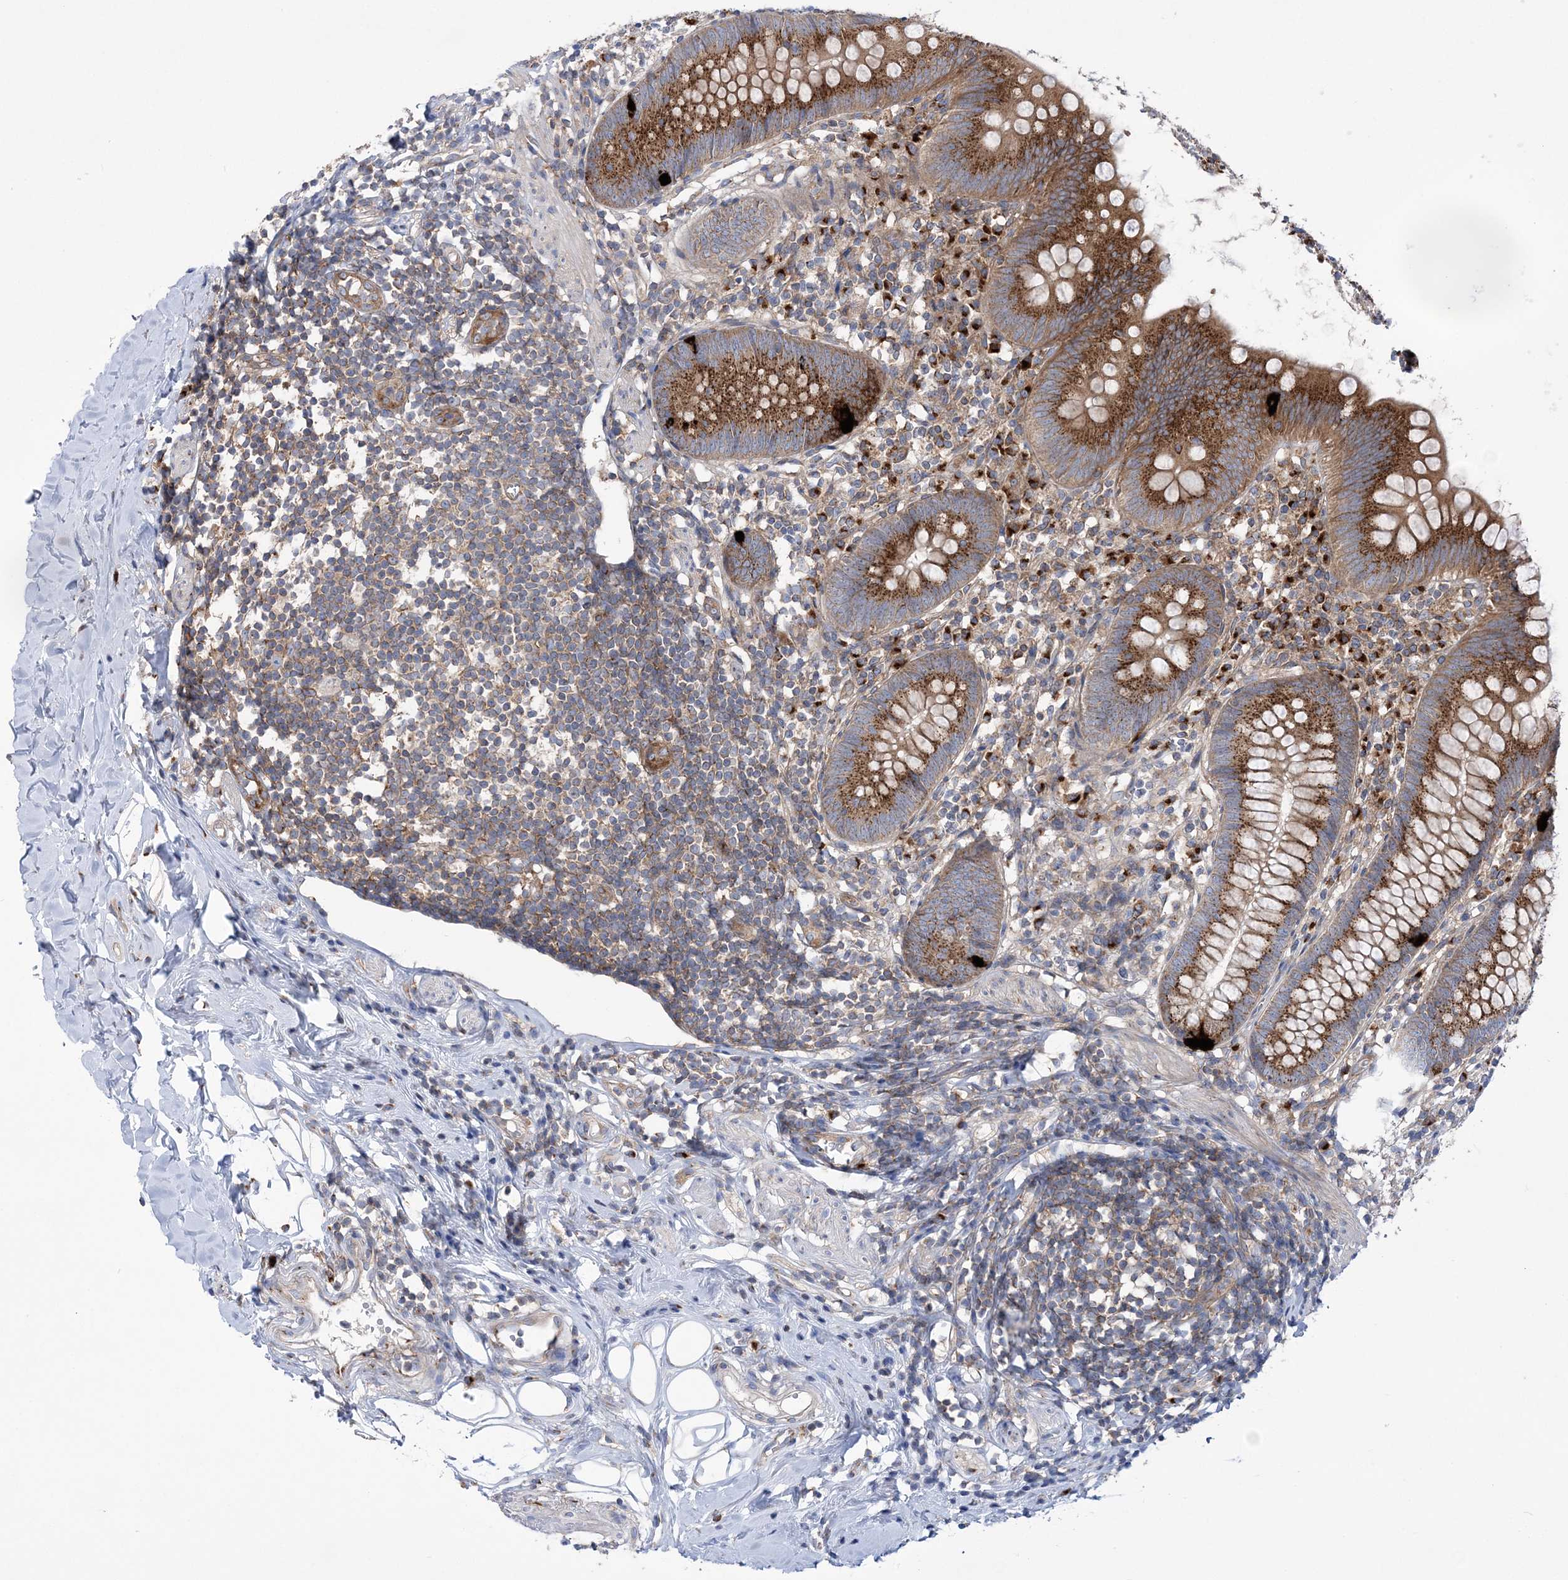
{"staining": {"intensity": "moderate", "quantity": ">75%", "location": "cytoplasmic/membranous"}, "tissue": "appendix", "cell_type": "Glandular cells", "image_type": "normal", "snomed": [{"axis": "morphology", "description": "Normal tissue, NOS"}, {"axis": "topography", "description": "Appendix"}], "caption": "High-power microscopy captured an immunohistochemistry histopathology image of unremarkable appendix, revealing moderate cytoplasmic/membranous expression in about >75% of glandular cells. (DAB = brown stain, brightfield microscopy at high magnification).", "gene": "COPB2", "patient": {"sex": "female", "age": 62}}